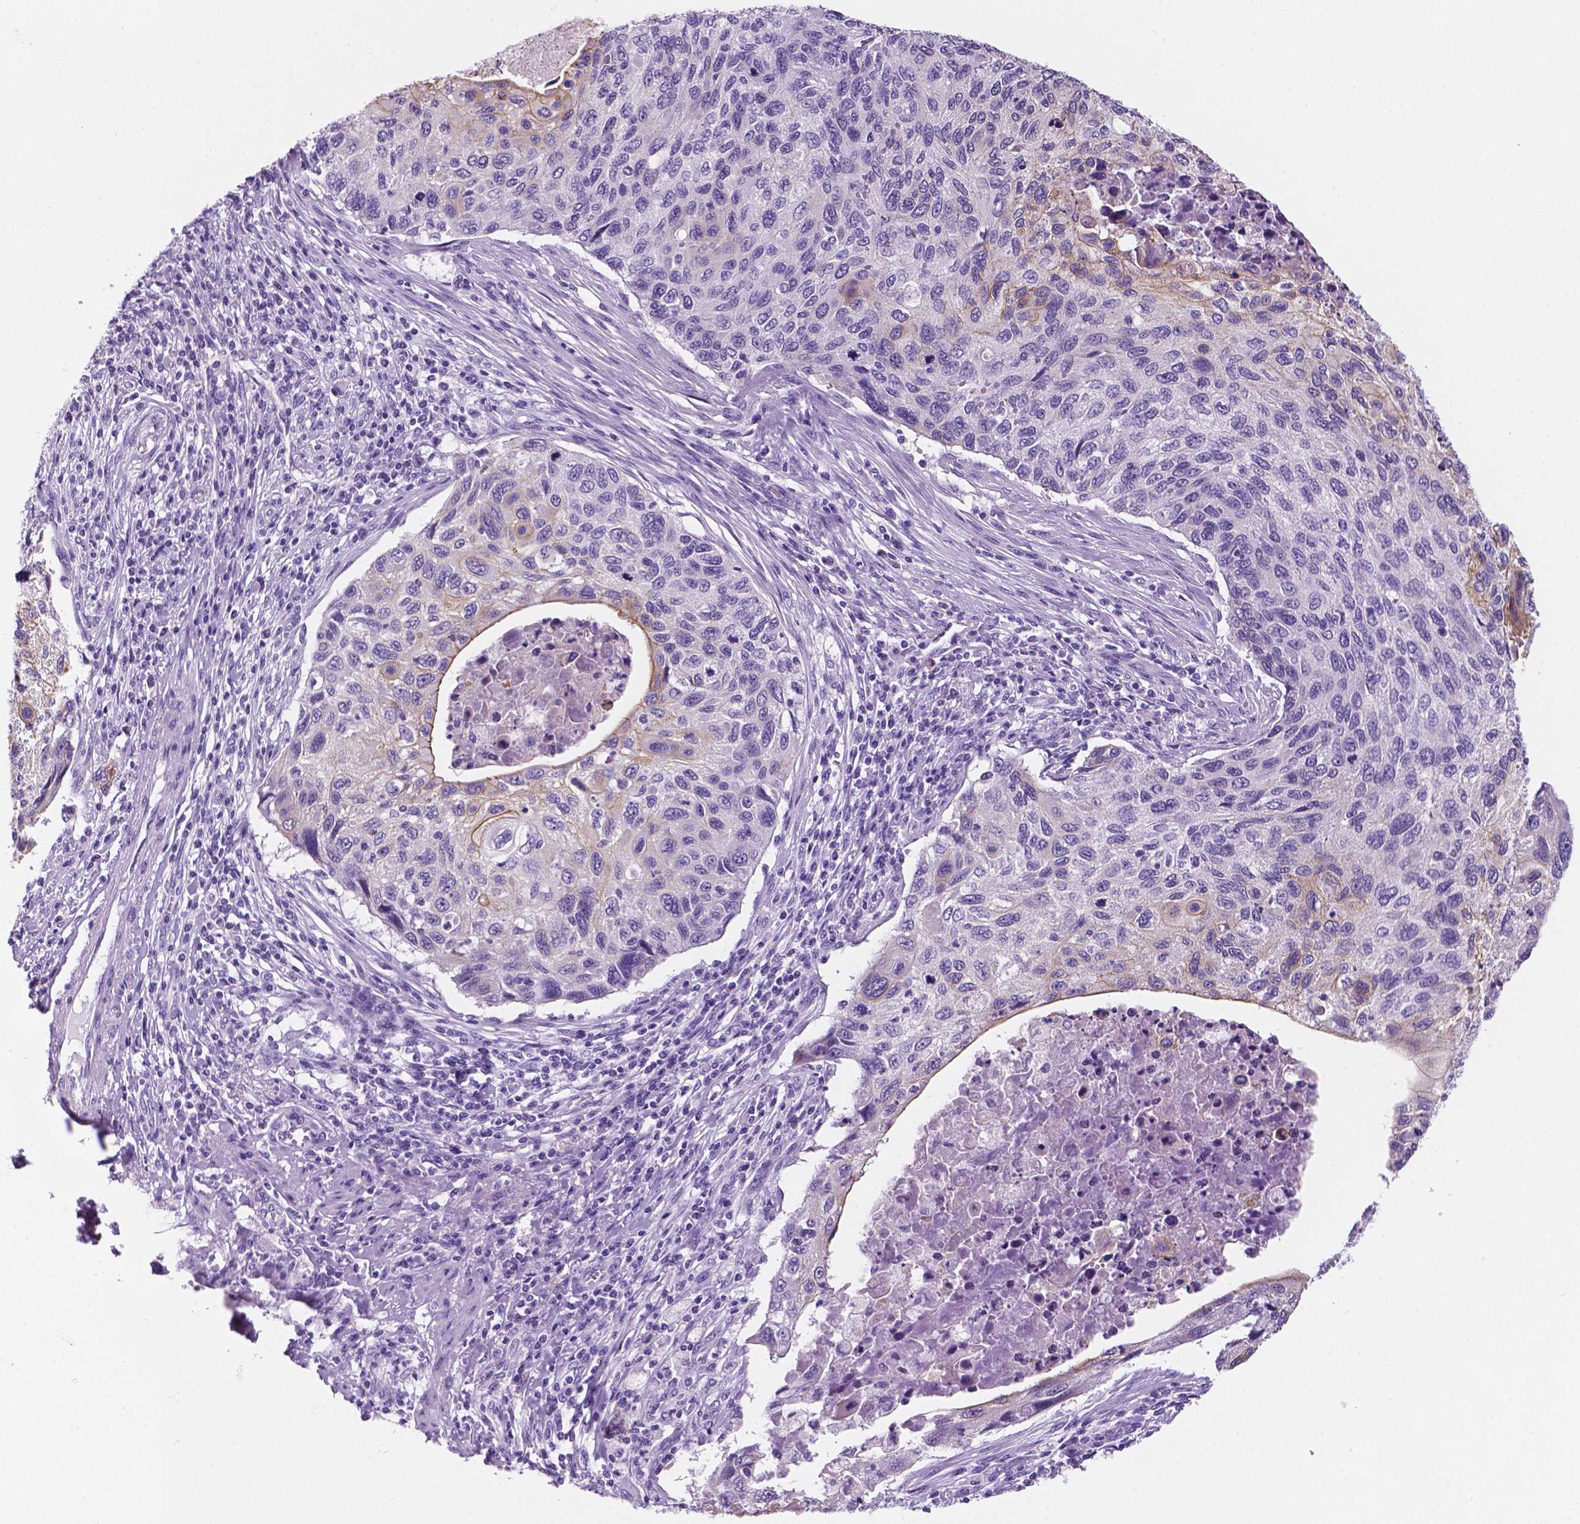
{"staining": {"intensity": "weak", "quantity": "<25%", "location": "cytoplasmic/membranous"}, "tissue": "cervical cancer", "cell_type": "Tumor cells", "image_type": "cancer", "snomed": [{"axis": "morphology", "description": "Squamous cell carcinoma, NOS"}, {"axis": "topography", "description": "Cervix"}], "caption": "Micrograph shows no significant protein expression in tumor cells of cervical squamous cell carcinoma.", "gene": "PPL", "patient": {"sex": "female", "age": 70}}